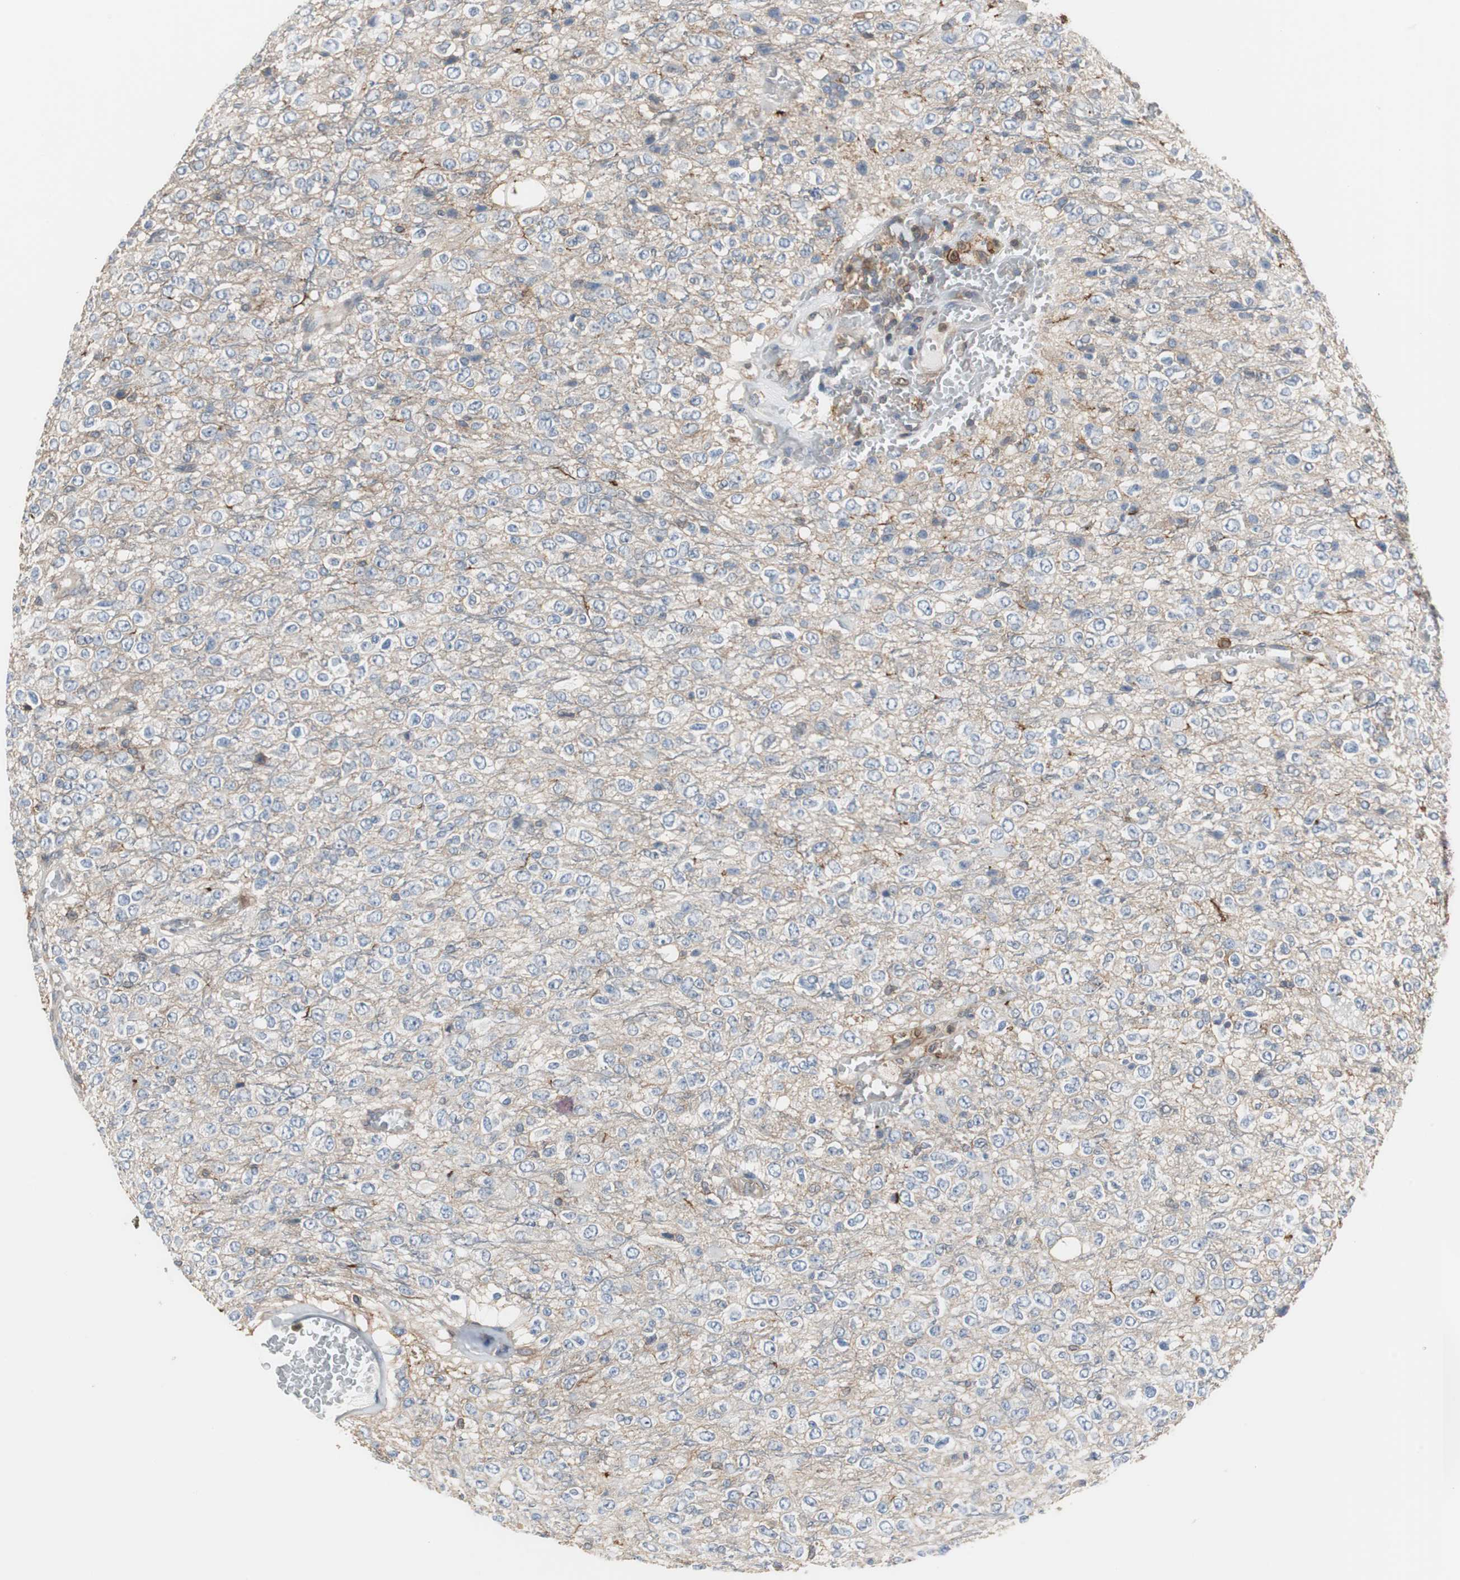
{"staining": {"intensity": "weak", "quantity": "<25%", "location": "cytoplasmic/membranous"}, "tissue": "glioma", "cell_type": "Tumor cells", "image_type": "cancer", "snomed": [{"axis": "morphology", "description": "Glioma, malignant, High grade"}, {"axis": "topography", "description": "pancreas cauda"}], "caption": "The histopathology image reveals no staining of tumor cells in high-grade glioma (malignant). (DAB immunohistochemistry visualized using brightfield microscopy, high magnification).", "gene": "ANXA4", "patient": {"sex": "male", "age": 60}}